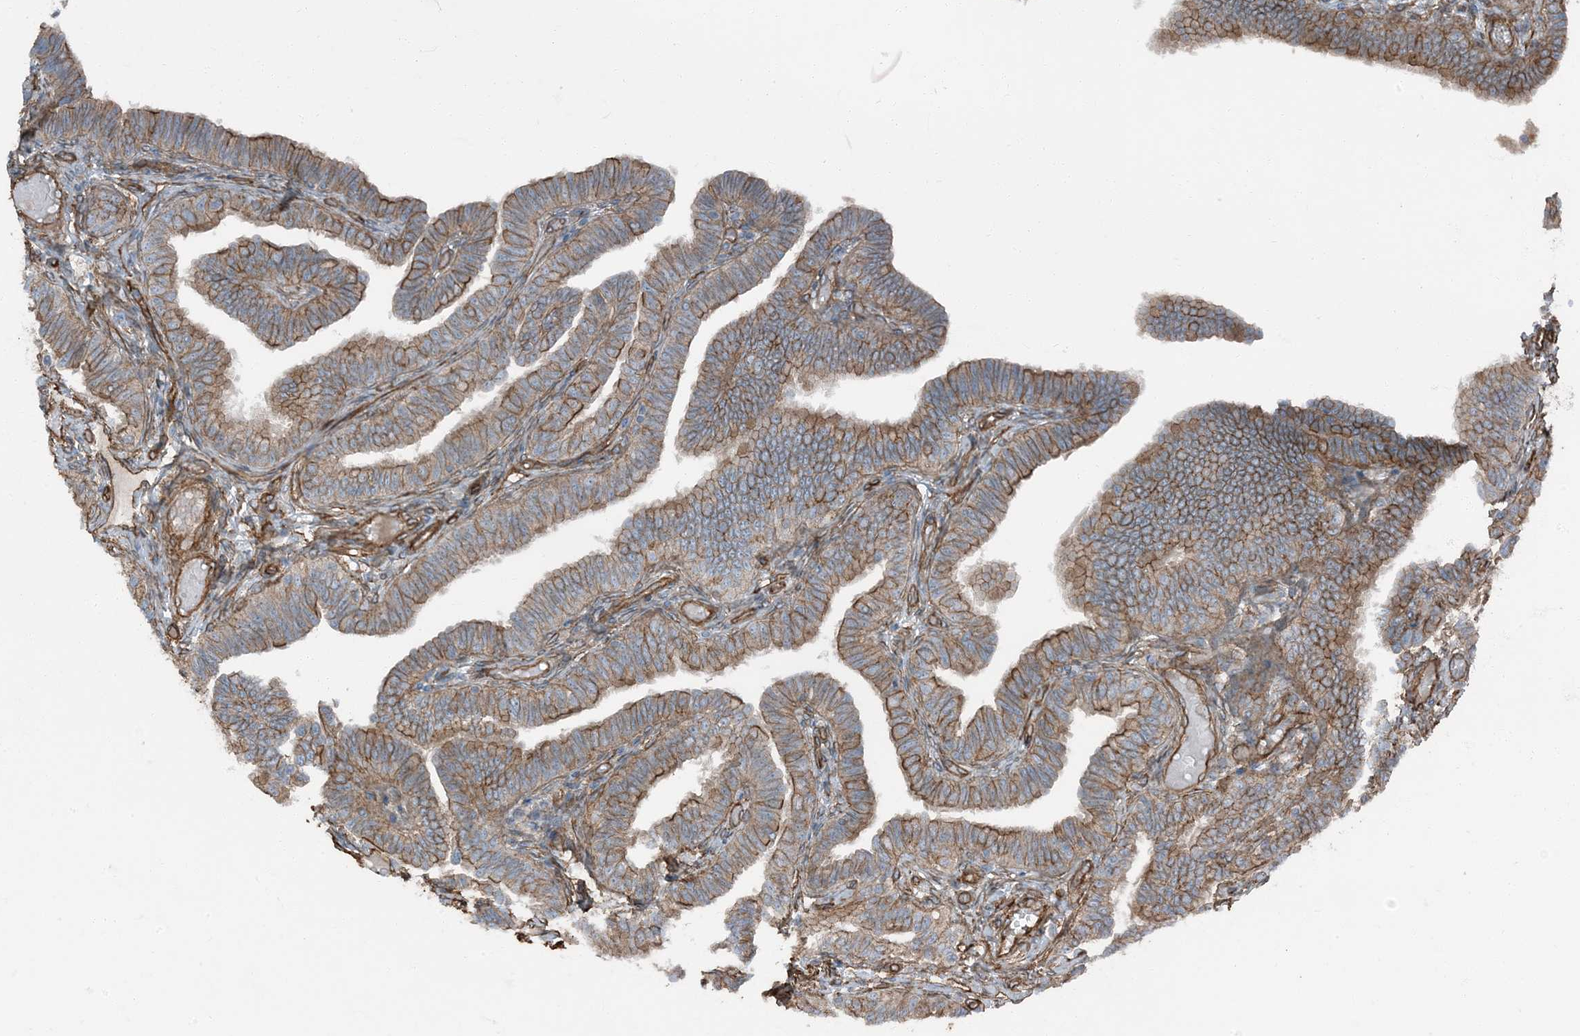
{"staining": {"intensity": "strong", "quantity": ">75%", "location": "cytoplasmic/membranous"}, "tissue": "fallopian tube", "cell_type": "Glandular cells", "image_type": "normal", "snomed": [{"axis": "morphology", "description": "Normal tissue, NOS"}, {"axis": "topography", "description": "Fallopian tube"}], "caption": "Immunohistochemical staining of unremarkable fallopian tube shows >75% levels of strong cytoplasmic/membranous protein positivity in approximately >75% of glandular cells. The staining is performed using DAB (3,3'-diaminobenzidine) brown chromogen to label protein expression. The nuclei are counter-stained blue using hematoxylin.", "gene": "ZFP90", "patient": {"sex": "female", "age": 39}}